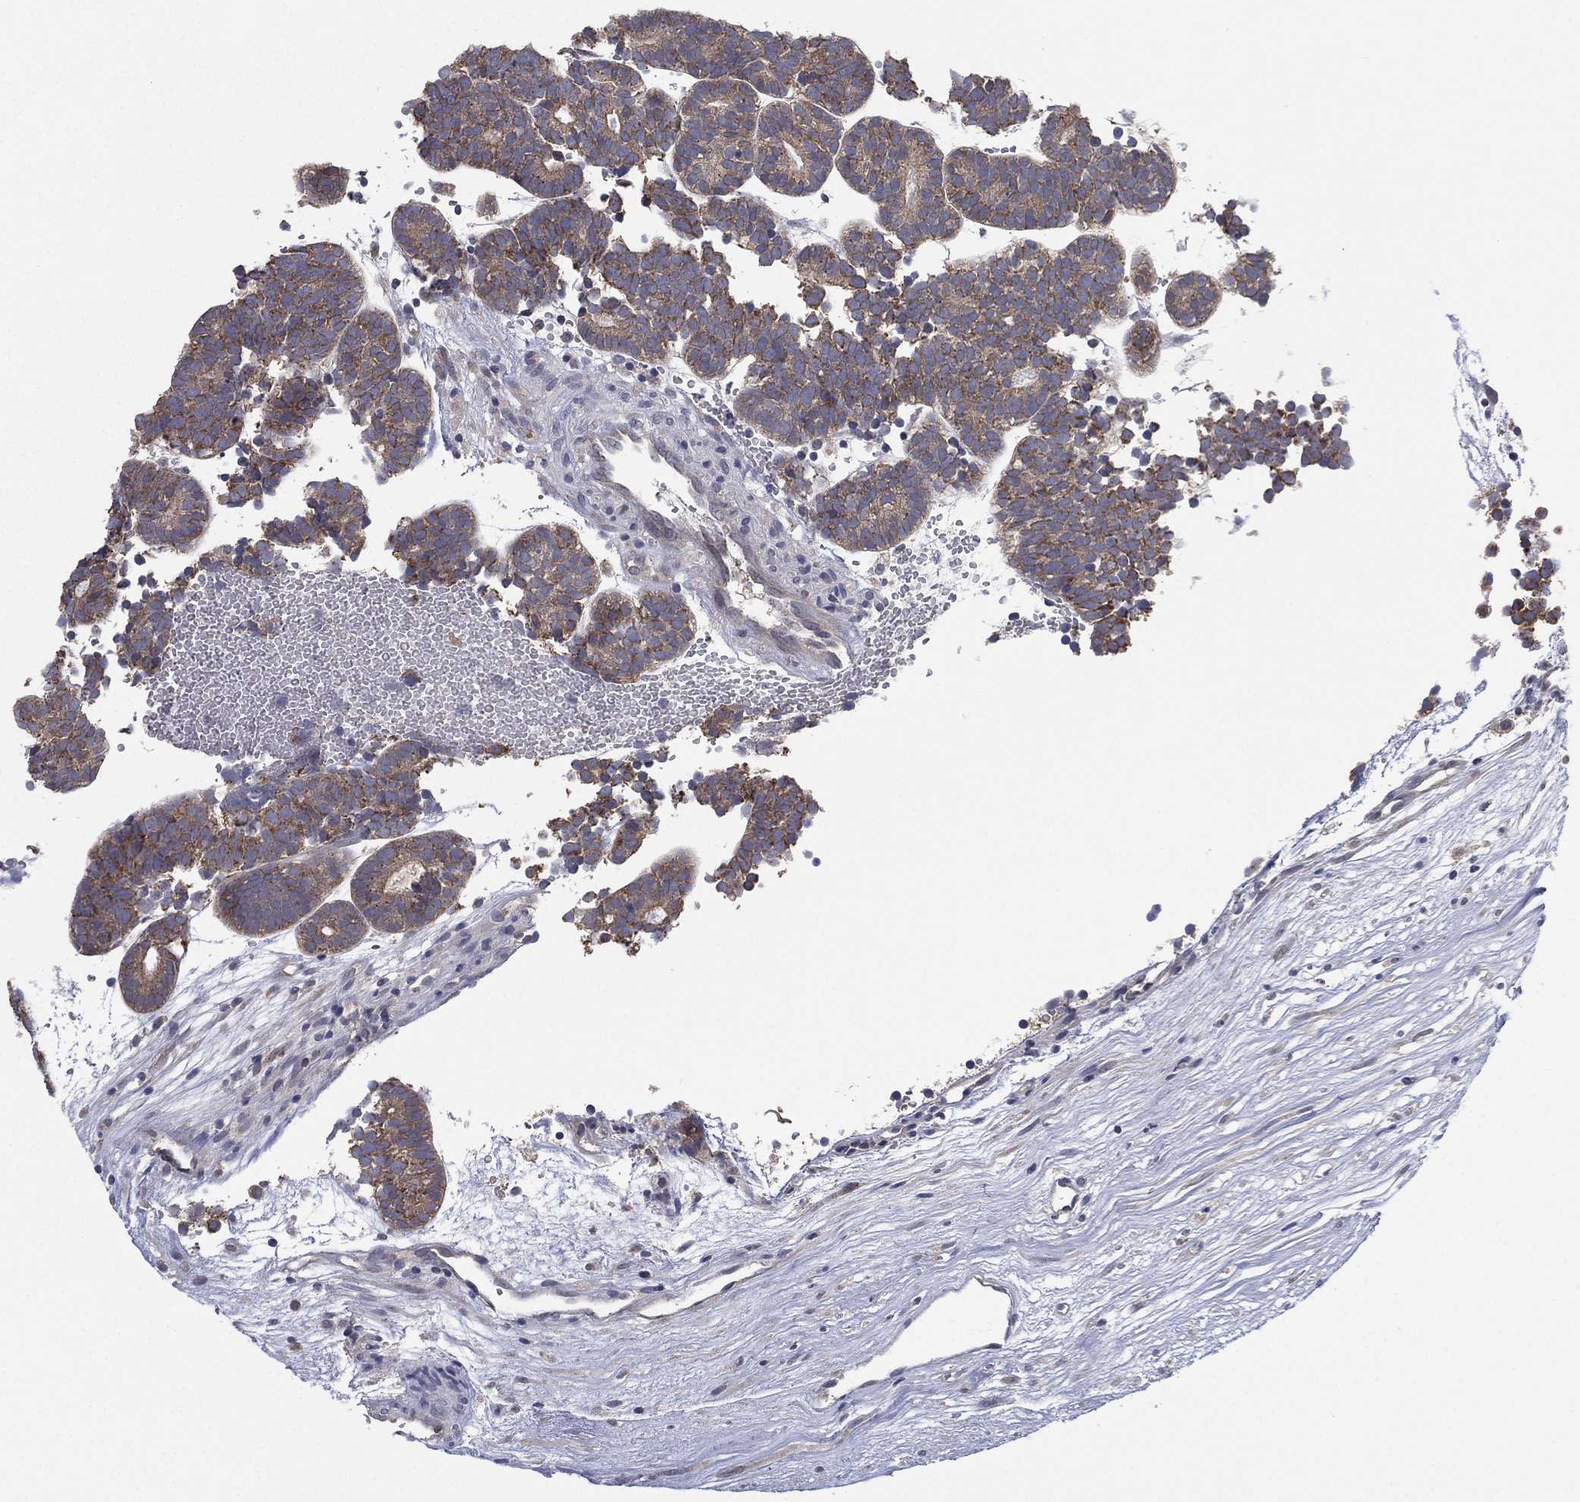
{"staining": {"intensity": "weak", "quantity": "<25%", "location": "cytoplasmic/membranous"}, "tissue": "head and neck cancer", "cell_type": "Tumor cells", "image_type": "cancer", "snomed": [{"axis": "morphology", "description": "Adenocarcinoma, NOS"}, {"axis": "topography", "description": "Head-Neck"}], "caption": "IHC of human head and neck cancer (adenocarcinoma) exhibits no expression in tumor cells.", "gene": "MPP7", "patient": {"sex": "female", "age": 81}}